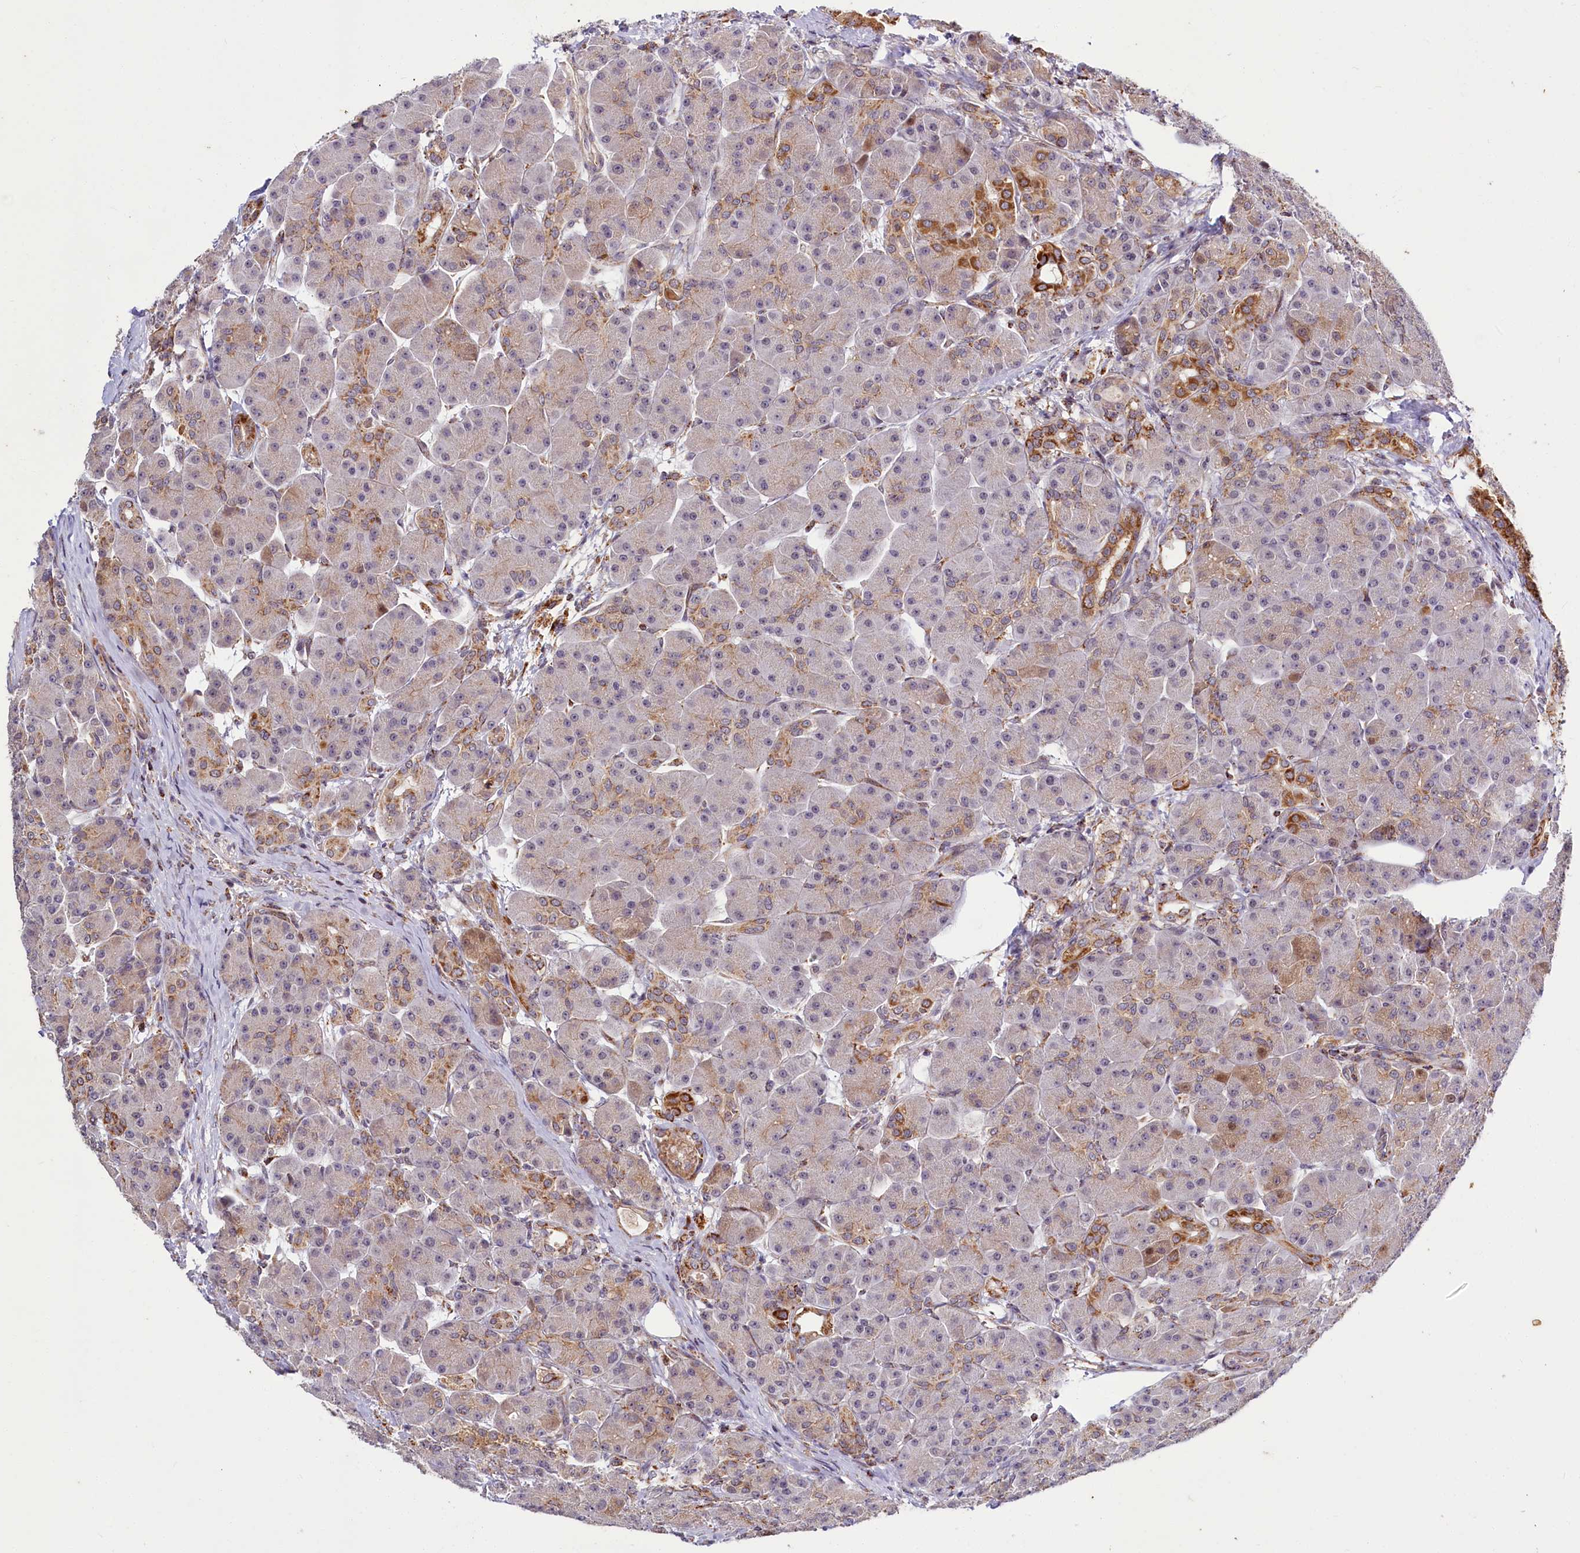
{"staining": {"intensity": "moderate", "quantity": "25%-75%", "location": "cytoplasmic/membranous"}, "tissue": "pancreas", "cell_type": "Exocrine glandular cells", "image_type": "normal", "snomed": [{"axis": "morphology", "description": "Normal tissue, NOS"}, {"axis": "topography", "description": "Pancreas"}], "caption": "This is an image of immunohistochemistry (IHC) staining of unremarkable pancreas, which shows moderate staining in the cytoplasmic/membranous of exocrine glandular cells.", "gene": "DYNC2H1", "patient": {"sex": "male", "age": 63}}